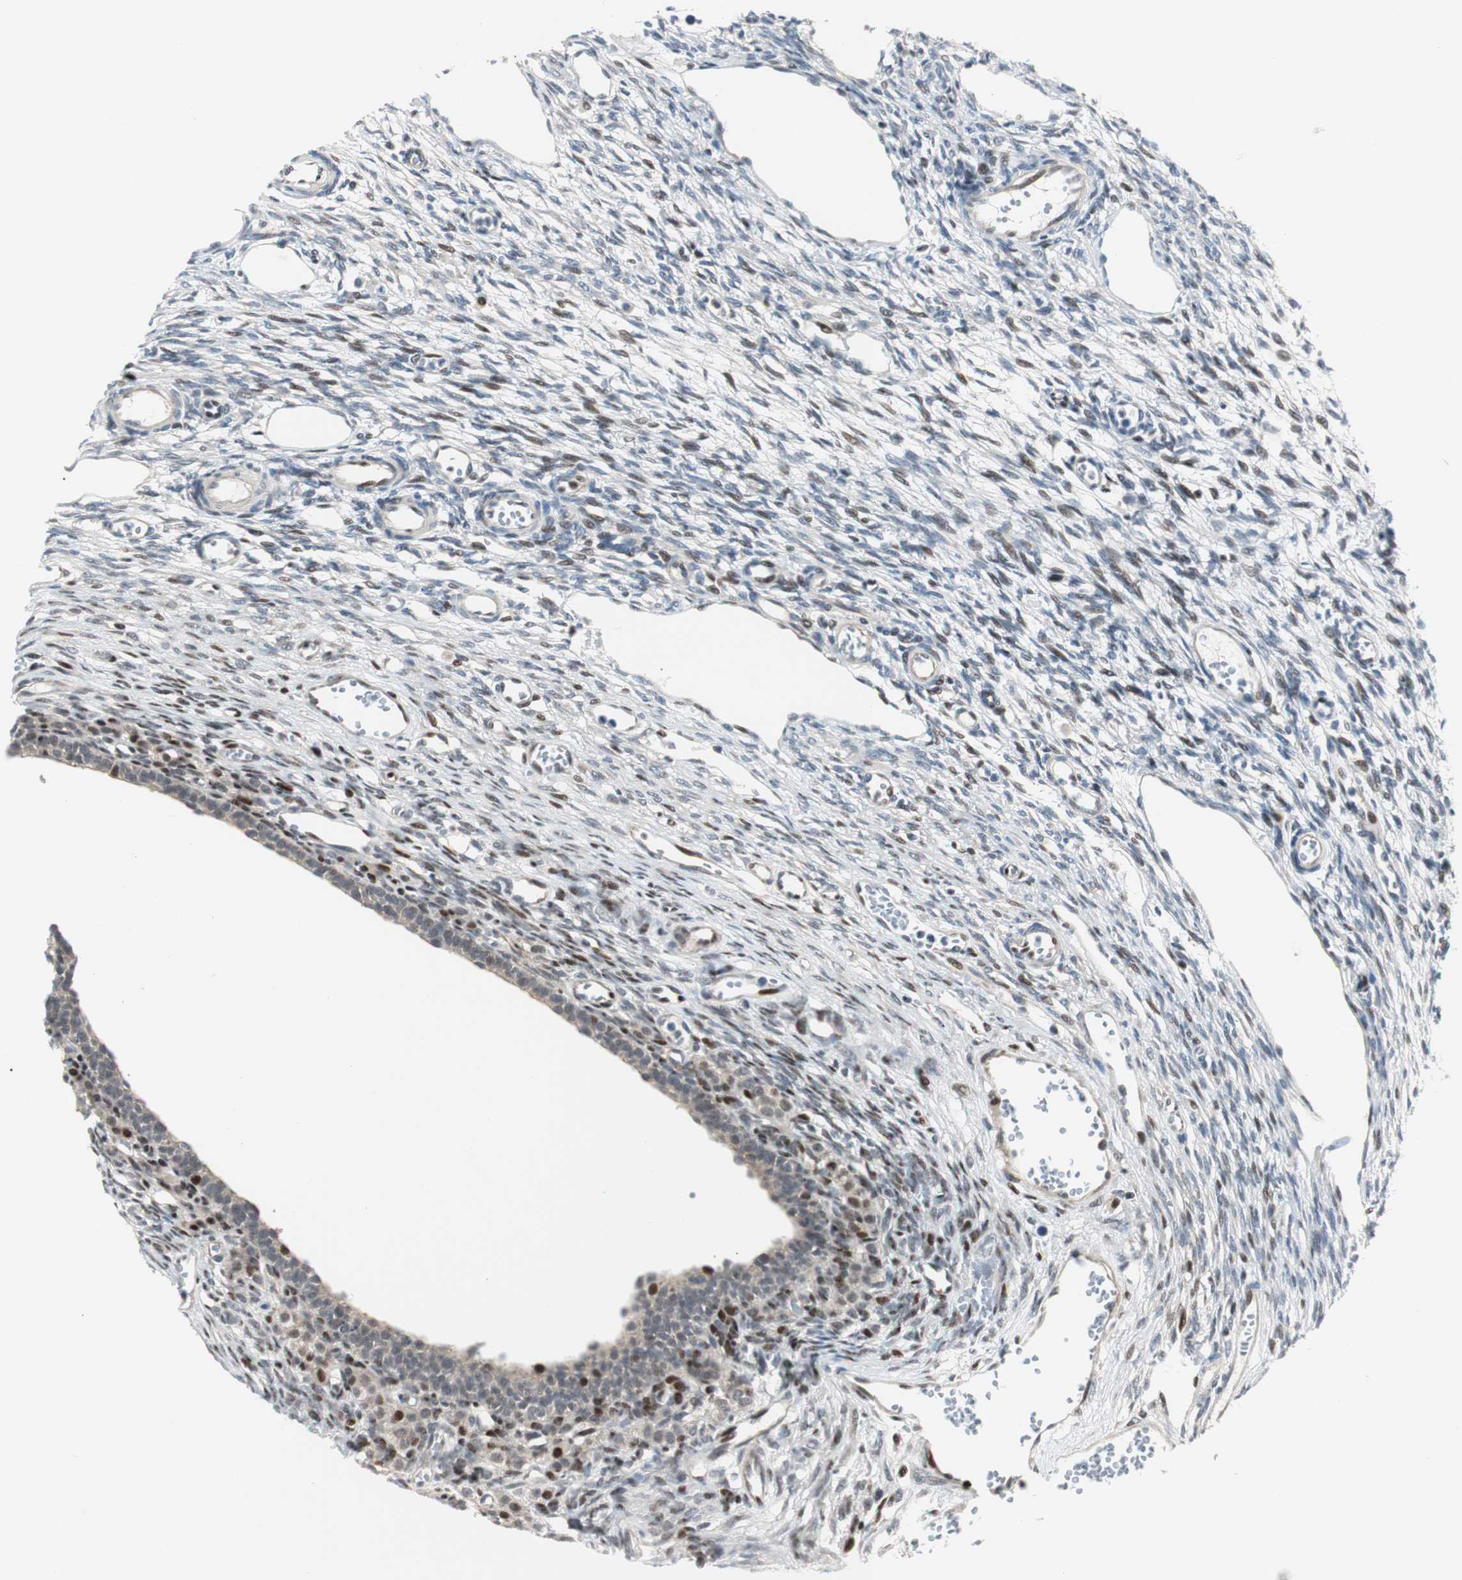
{"staining": {"intensity": "weak", "quantity": "<25%", "location": "nuclear"}, "tissue": "ovary", "cell_type": "Follicle cells", "image_type": "normal", "snomed": [{"axis": "morphology", "description": "Normal tissue, NOS"}, {"axis": "topography", "description": "Ovary"}], "caption": "Immunohistochemistry of normal ovary reveals no expression in follicle cells.", "gene": "RAD1", "patient": {"sex": "female", "age": 33}}